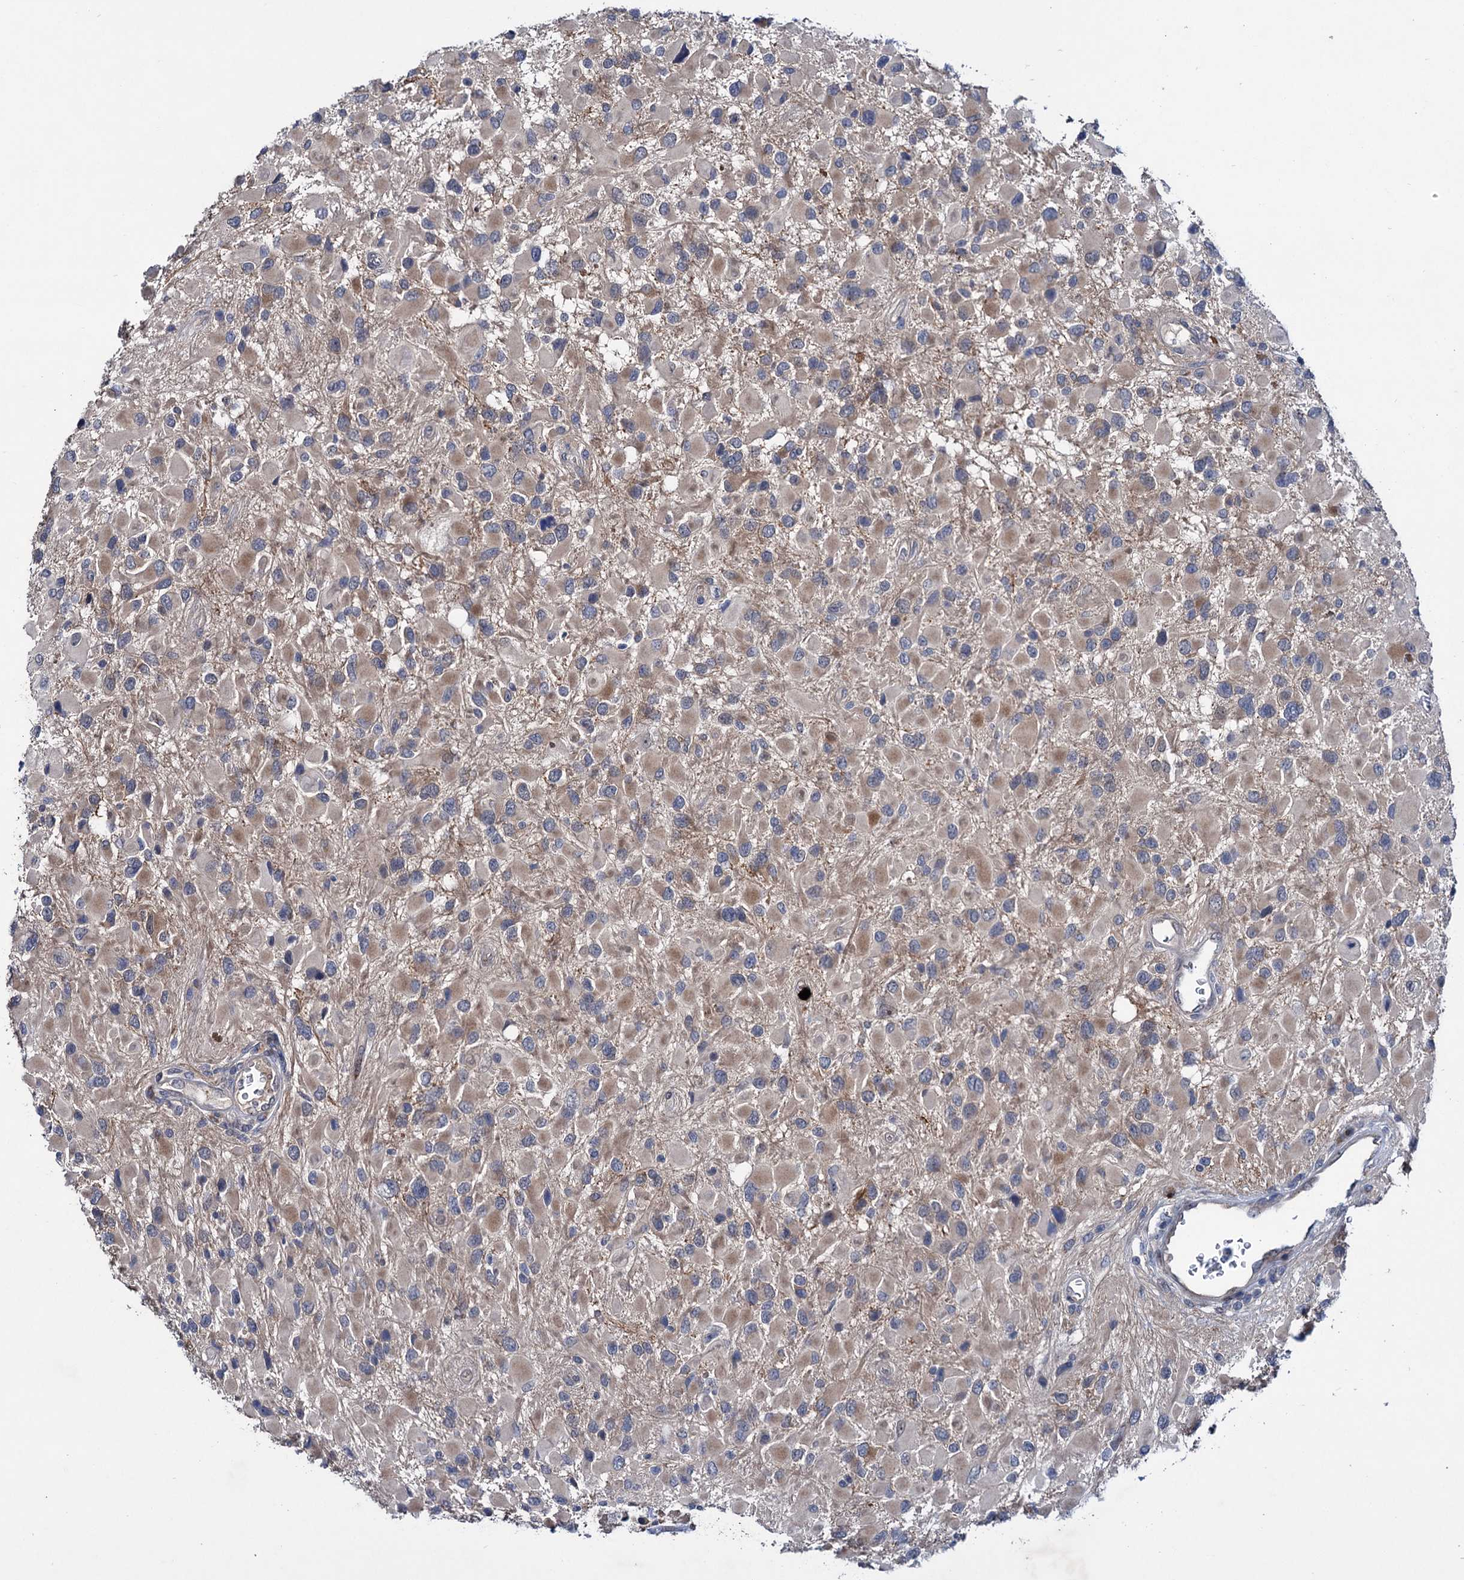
{"staining": {"intensity": "weak", "quantity": "<25%", "location": "cytoplasmic/membranous"}, "tissue": "glioma", "cell_type": "Tumor cells", "image_type": "cancer", "snomed": [{"axis": "morphology", "description": "Glioma, malignant, High grade"}, {"axis": "topography", "description": "Brain"}], "caption": "IHC histopathology image of neoplastic tissue: human malignant glioma (high-grade) stained with DAB shows no significant protein staining in tumor cells.", "gene": "EYA4", "patient": {"sex": "male", "age": 53}}